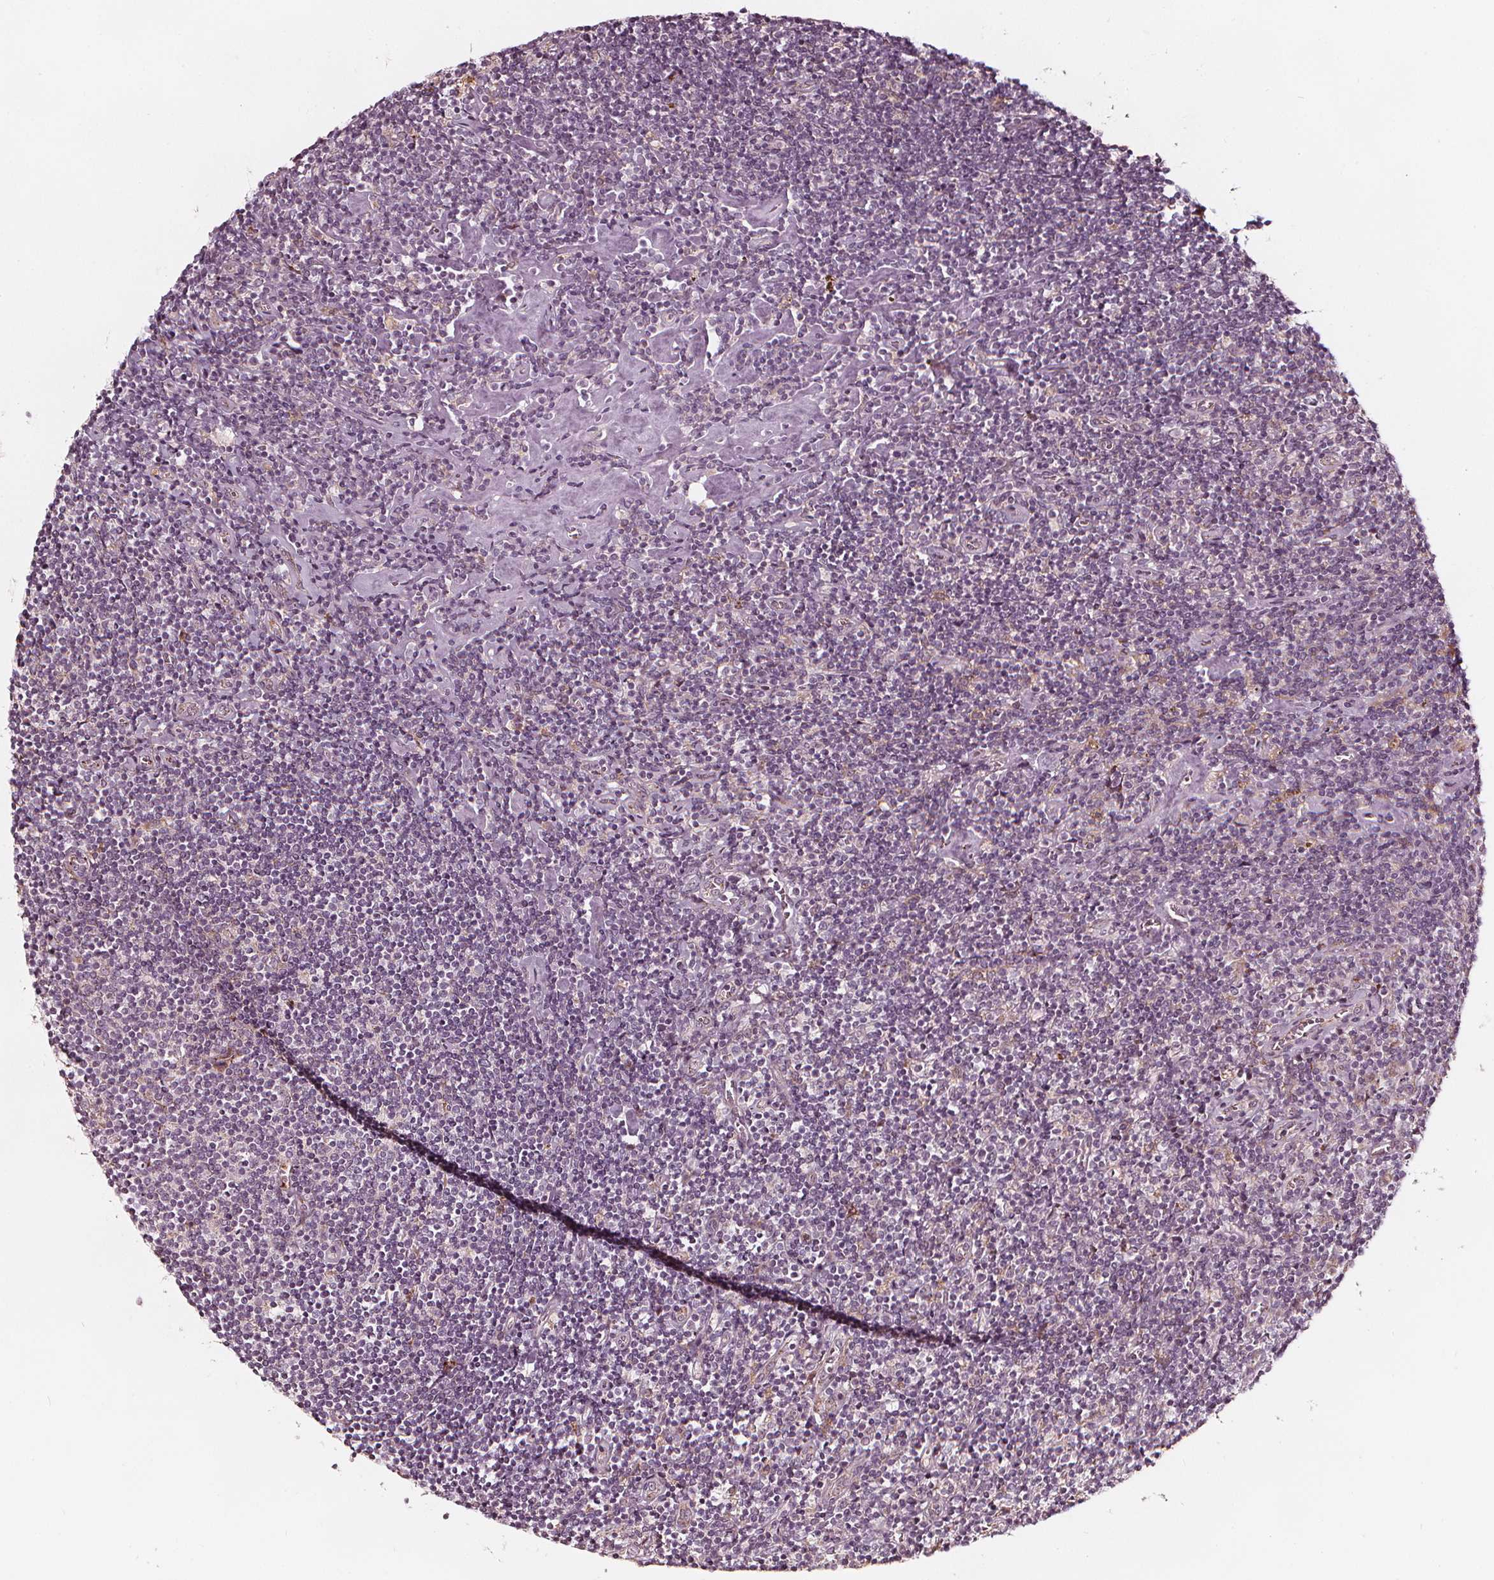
{"staining": {"intensity": "moderate", "quantity": "<25%", "location": "cytoplasmic/membranous"}, "tissue": "lymphoma", "cell_type": "Tumor cells", "image_type": "cancer", "snomed": [{"axis": "morphology", "description": "Hodgkin's disease, NOS"}, {"axis": "topography", "description": "Lymph node"}], "caption": "There is low levels of moderate cytoplasmic/membranous staining in tumor cells of lymphoma, as demonstrated by immunohistochemical staining (brown color).", "gene": "NPC1L1", "patient": {"sex": "male", "age": 40}}